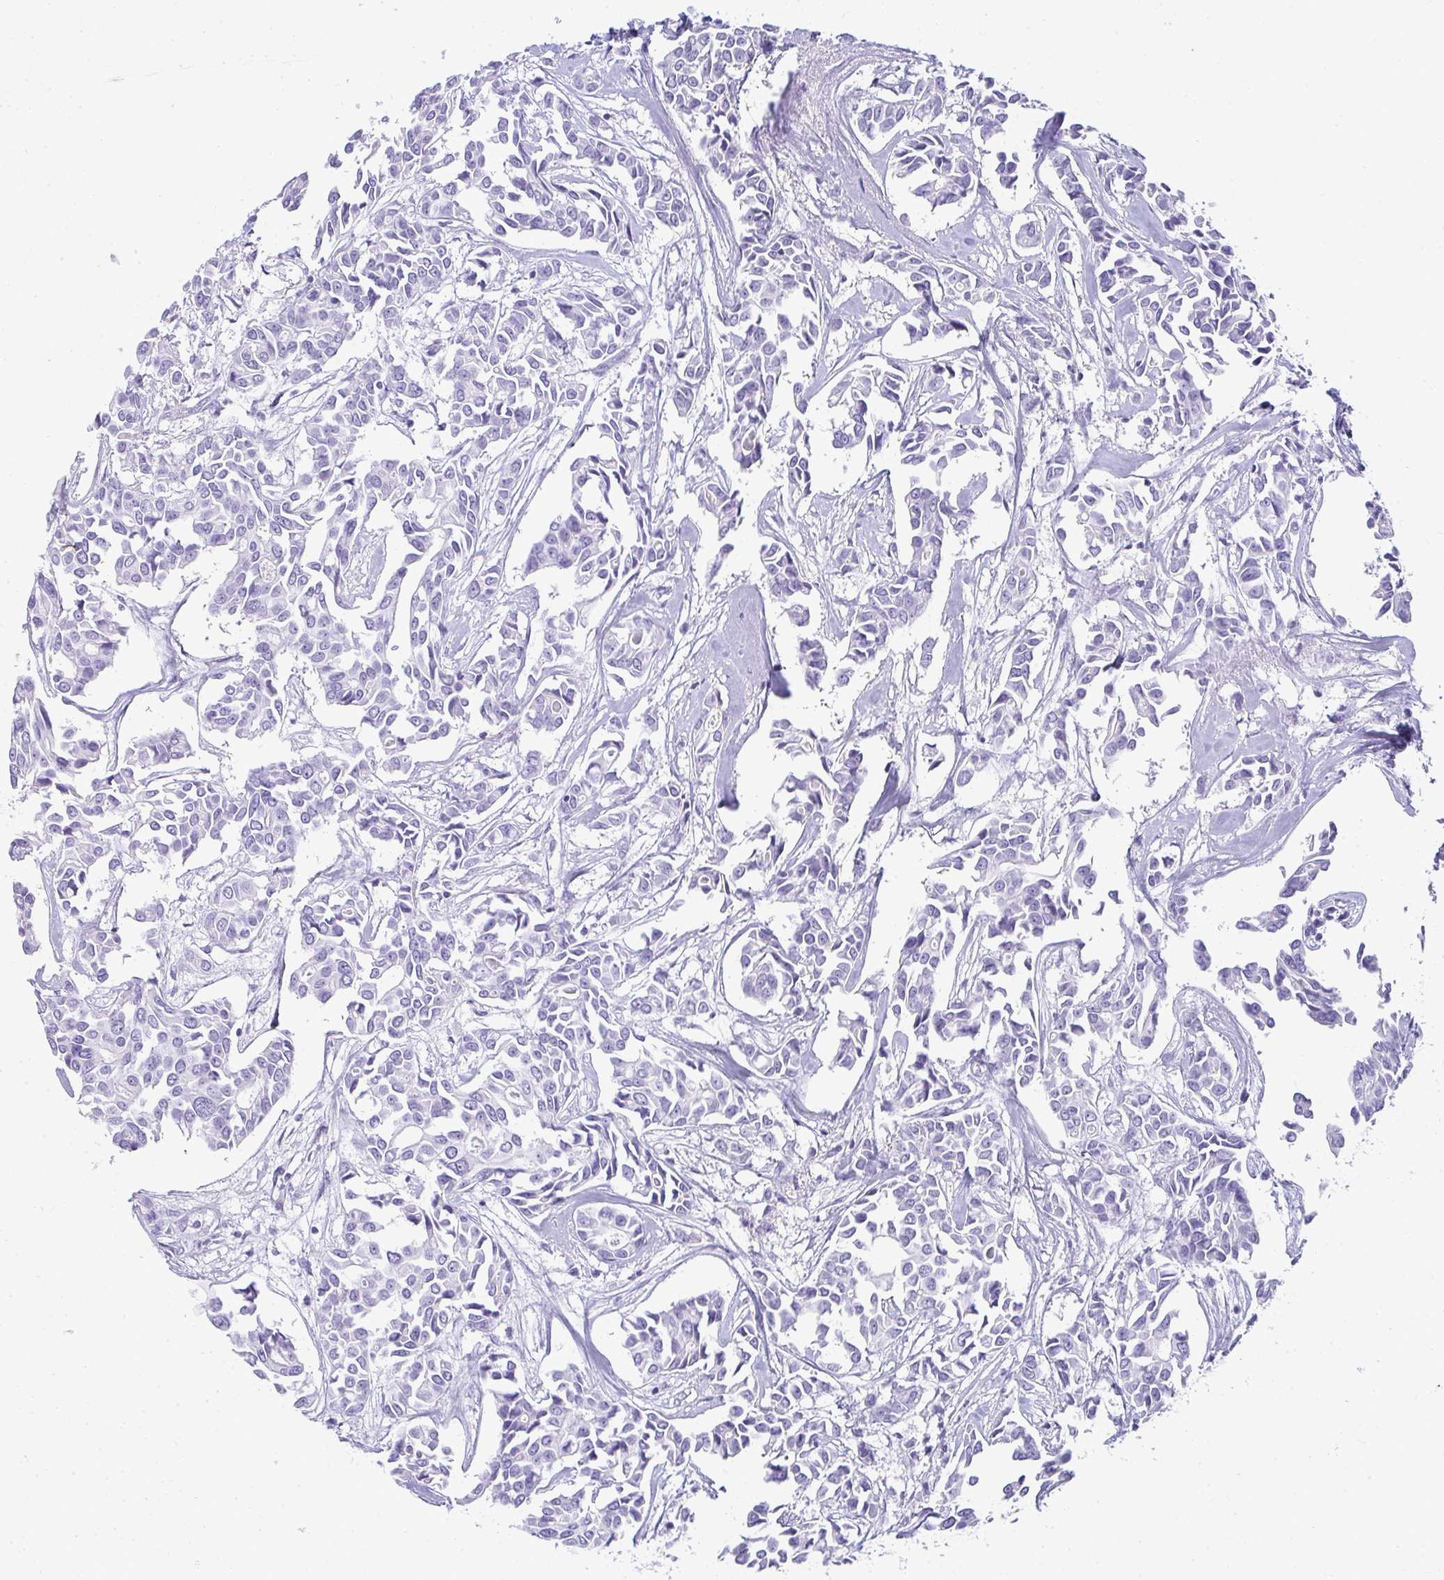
{"staining": {"intensity": "negative", "quantity": "none", "location": "none"}, "tissue": "breast cancer", "cell_type": "Tumor cells", "image_type": "cancer", "snomed": [{"axis": "morphology", "description": "Duct carcinoma"}, {"axis": "topography", "description": "Breast"}], "caption": "Tumor cells show no significant protein staining in breast infiltrating ductal carcinoma.", "gene": "ZSWIM3", "patient": {"sex": "female", "age": 54}}